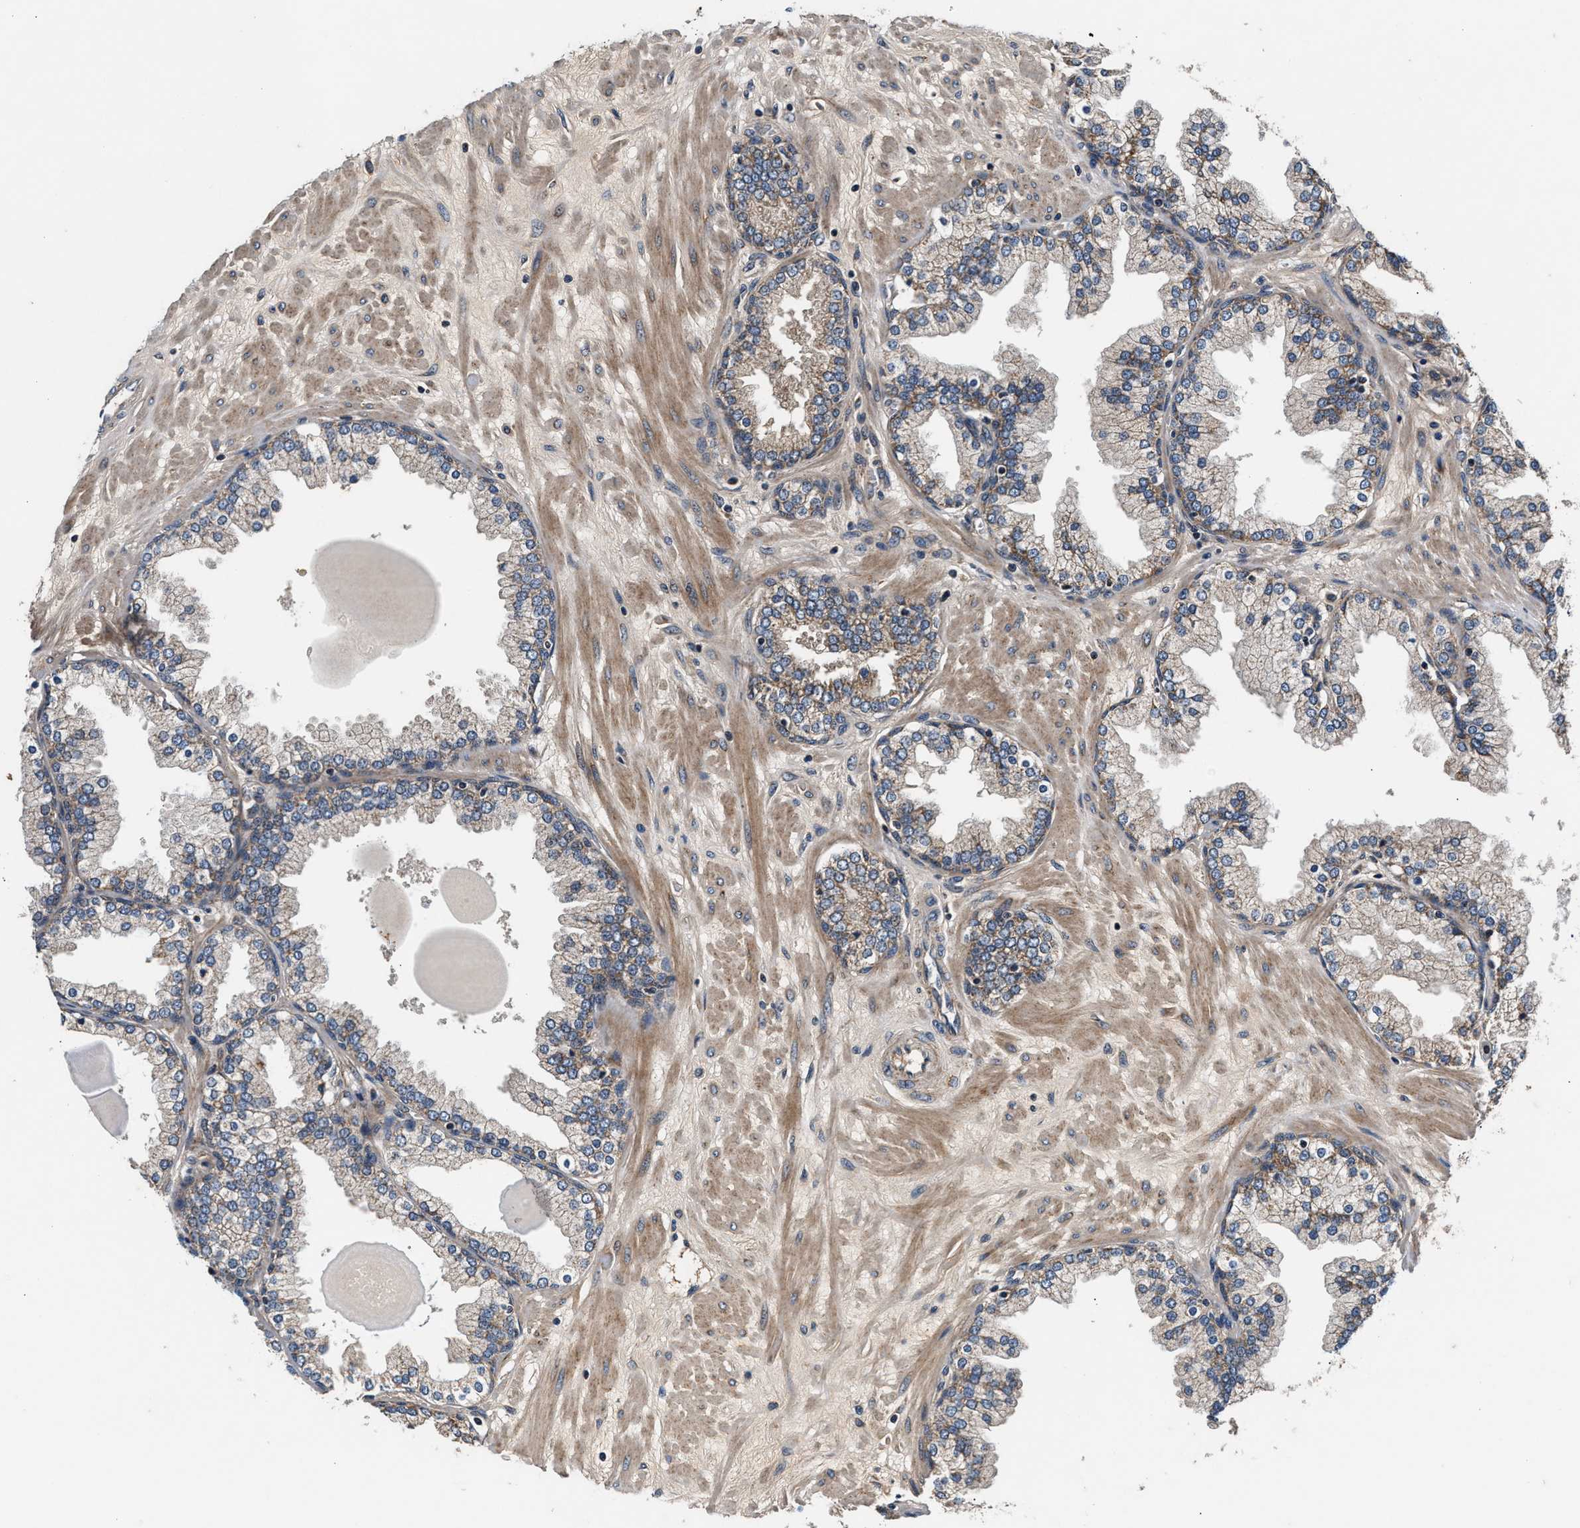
{"staining": {"intensity": "weak", "quantity": "<25%", "location": "cytoplasmic/membranous"}, "tissue": "prostate", "cell_type": "Glandular cells", "image_type": "normal", "snomed": [{"axis": "morphology", "description": "Normal tissue, NOS"}, {"axis": "topography", "description": "Prostate"}], "caption": "The immunohistochemistry (IHC) micrograph has no significant positivity in glandular cells of prostate.", "gene": "IMMT", "patient": {"sex": "male", "age": 51}}